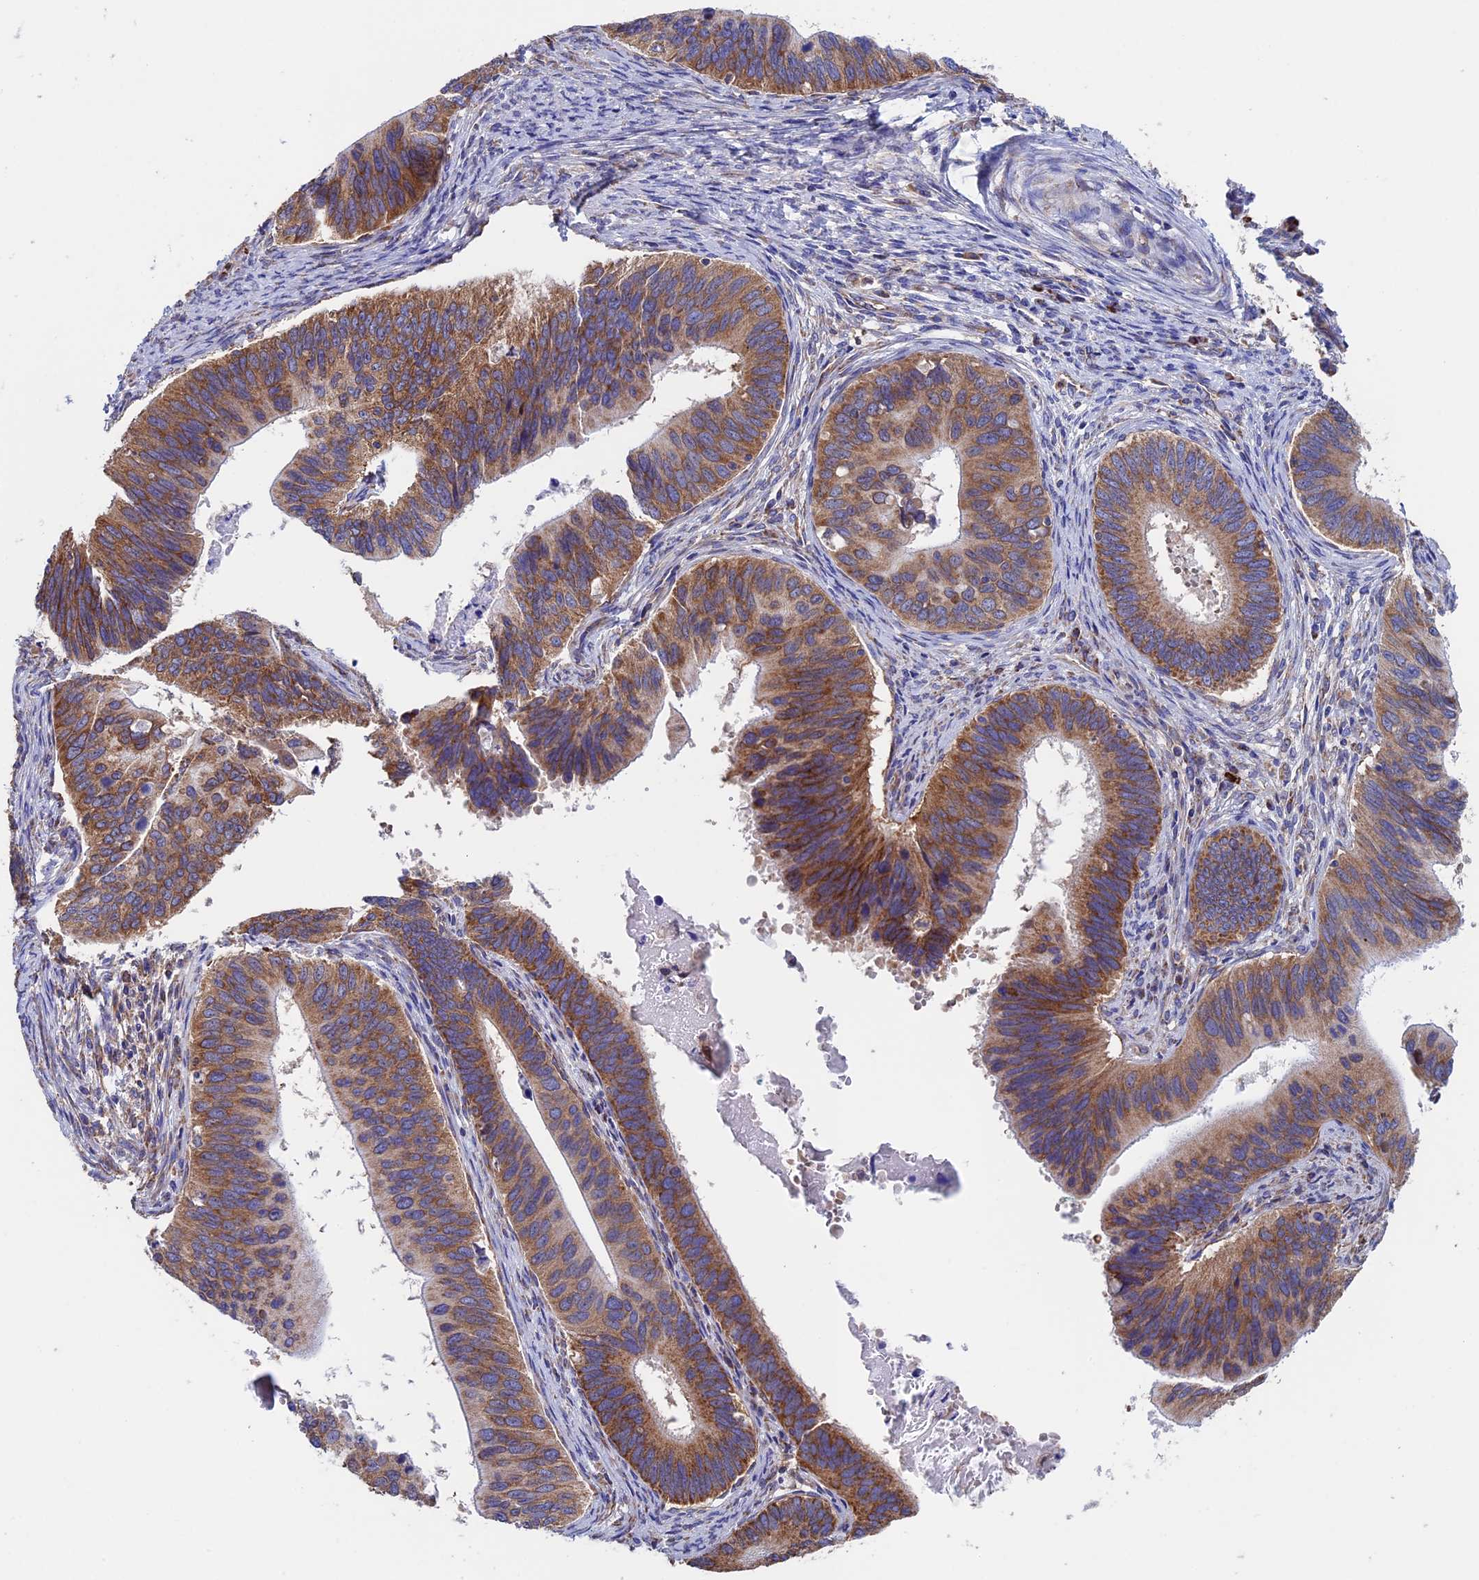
{"staining": {"intensity": "moderate", "quantity": ">75%", "location": "cytoplasmic/membranous"}, "tissue": "cervical cancer", "cell_type": "Tumor cells", "image_type": "cancer", "snomed": [{"axis": "morphology", "description": "Adenocarcinoma, NOS"}, {"axis": "topography", "description": "Cervix"}], "caption": "Immunohistochemical staining of human adenocarcinoma (cervical) reveals moderate cytoplasmic/membranous protein positivity in approximately >75% of tumor cells.", "gene": "SLC9A5", "patient": {"sex": "female", "age": 42}}